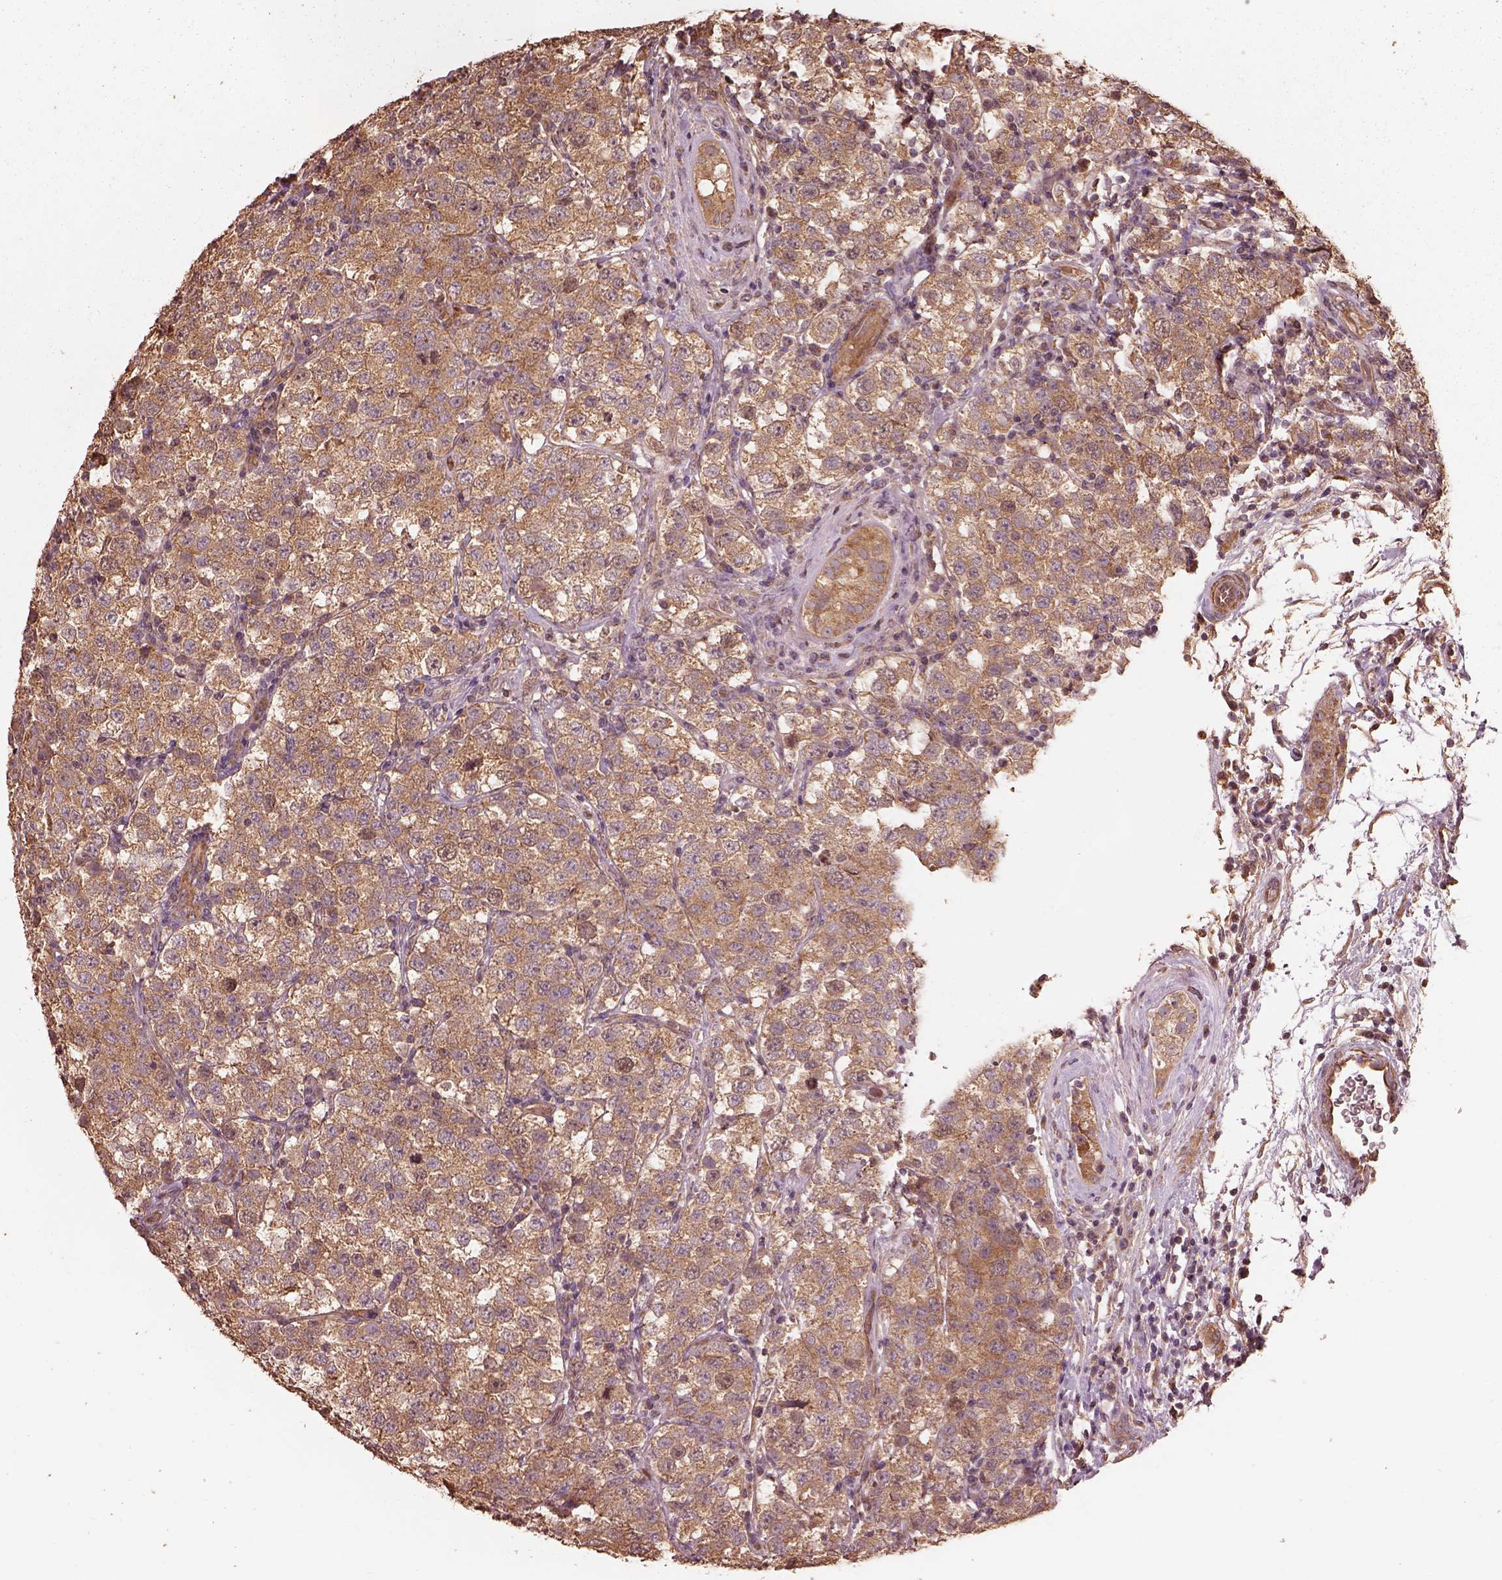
{"staining": {"intensity": "moderate", "quantity": ">75%", "location": "cytoplasmic/membranous"}, "tissue": "testis cancer", "cell_type": "Tumor cells", "image_type": "cancer", "snomed": [{"axis": "morphology", "description": "Seminoma, NOS"}, {"axis": "topography", "description": "Testis"}], "caption": "Seminoma (testis) stained with a brown dye reveals moderate cytoplasmic/membranous positive positivity in approximately >75% of tumor cells.", "gene": "METTL4", "patient": {"sex": "male", "age": 34}}